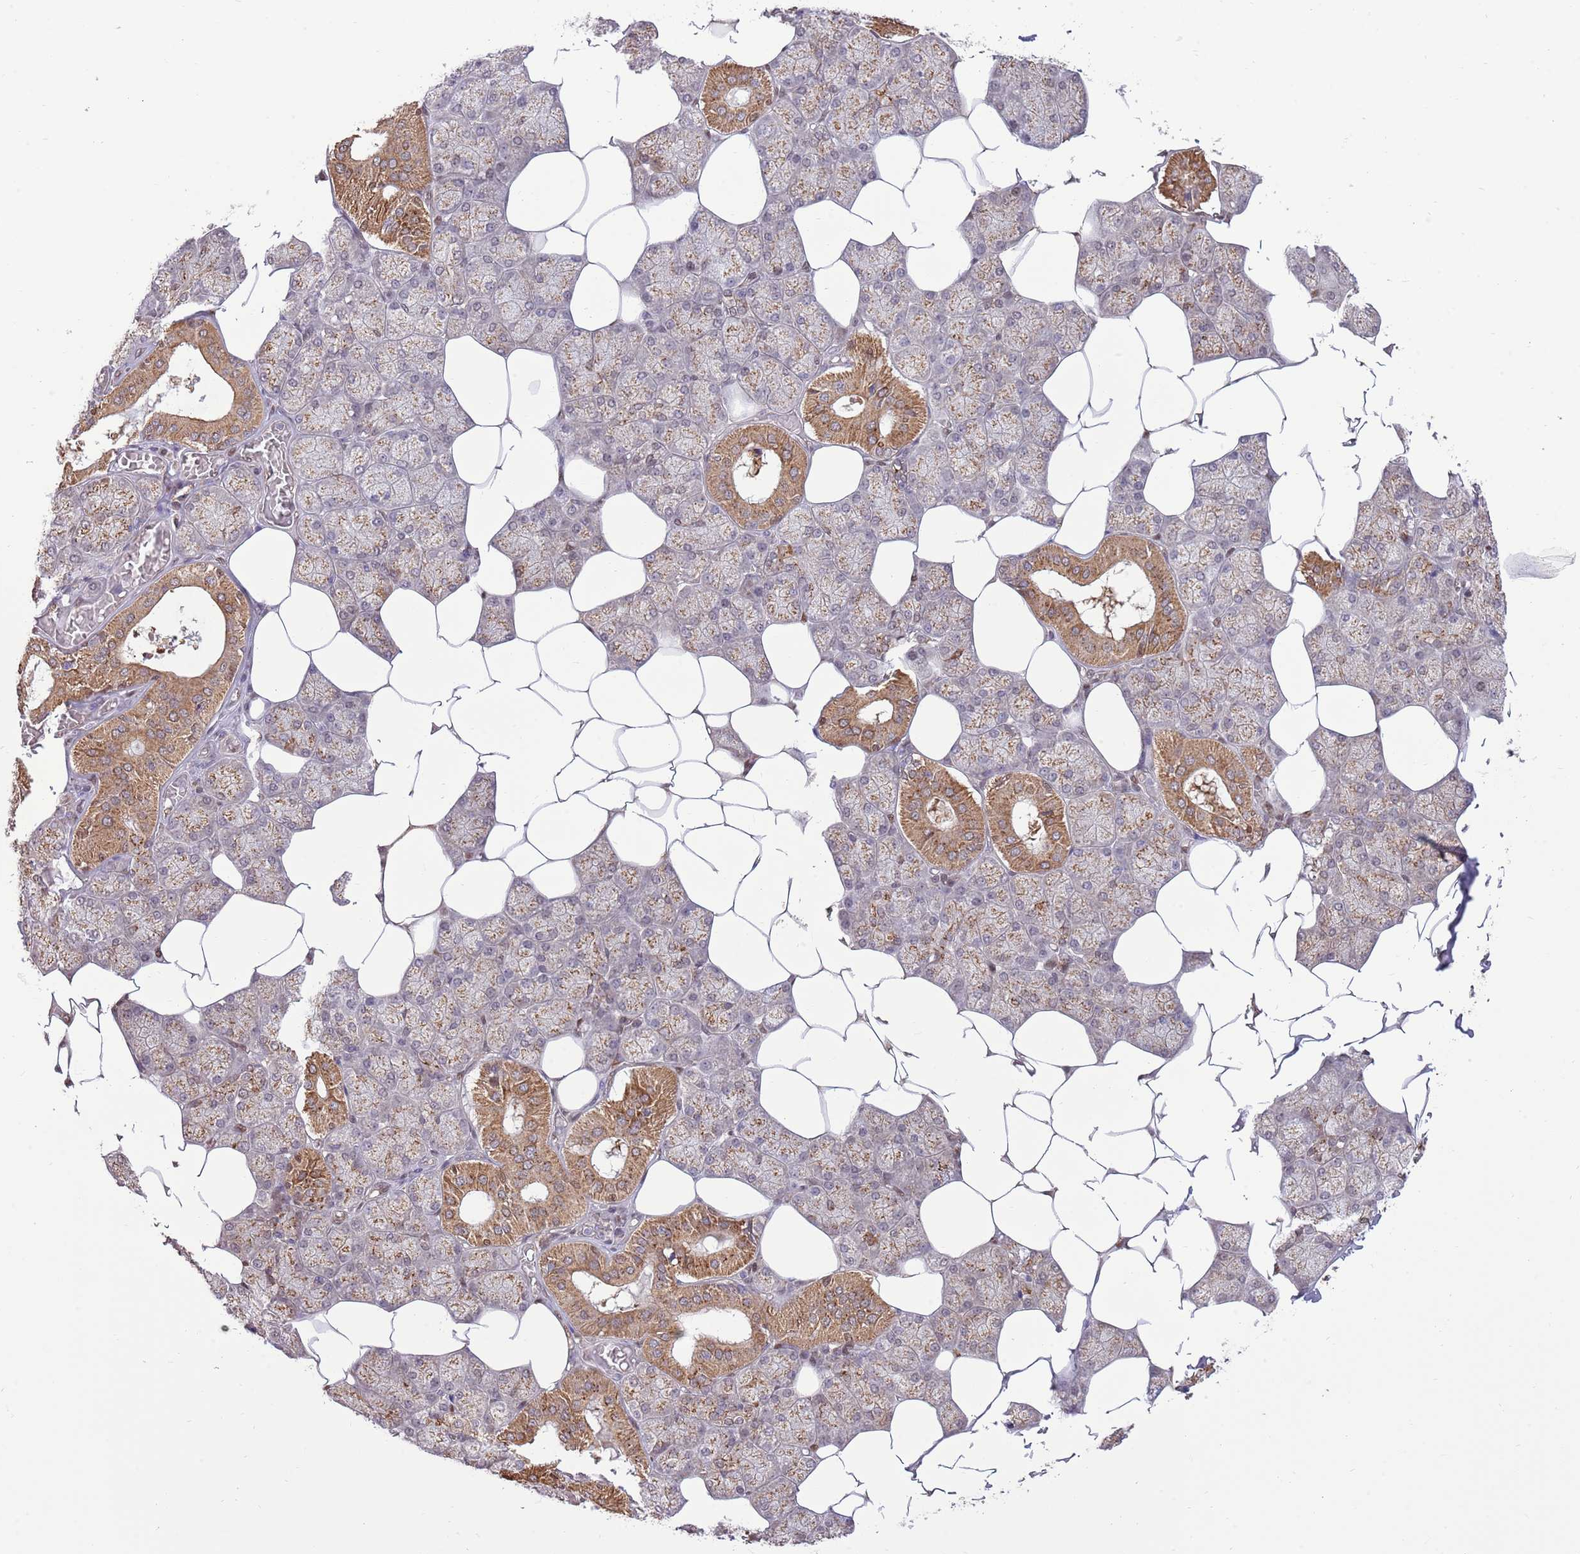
{"staining": {"intensity": "strong", "quantity": "25%-75%", "location": "cytoplasmic/membranous"}, "tissue": "salivary gland", "cell_type": "Glandular cells", "image_type": "normal", "snomed": [{"axis": "morphology", "description": "Normal tissue, NOS"}, {"axis": "topography", "description": "Salivary gland"}], "caption": "Protein expression analysis of unremarkable human salivary gland reveals strong cytoplasmic/membranous positivity in about 25%-75% of glandular cells. Immunohistochemistry stains the protein of interest in brown and the nuclei are stained blue.", "gene": "ARL2BP", "patient": {"sex": "male", "age": 62}}